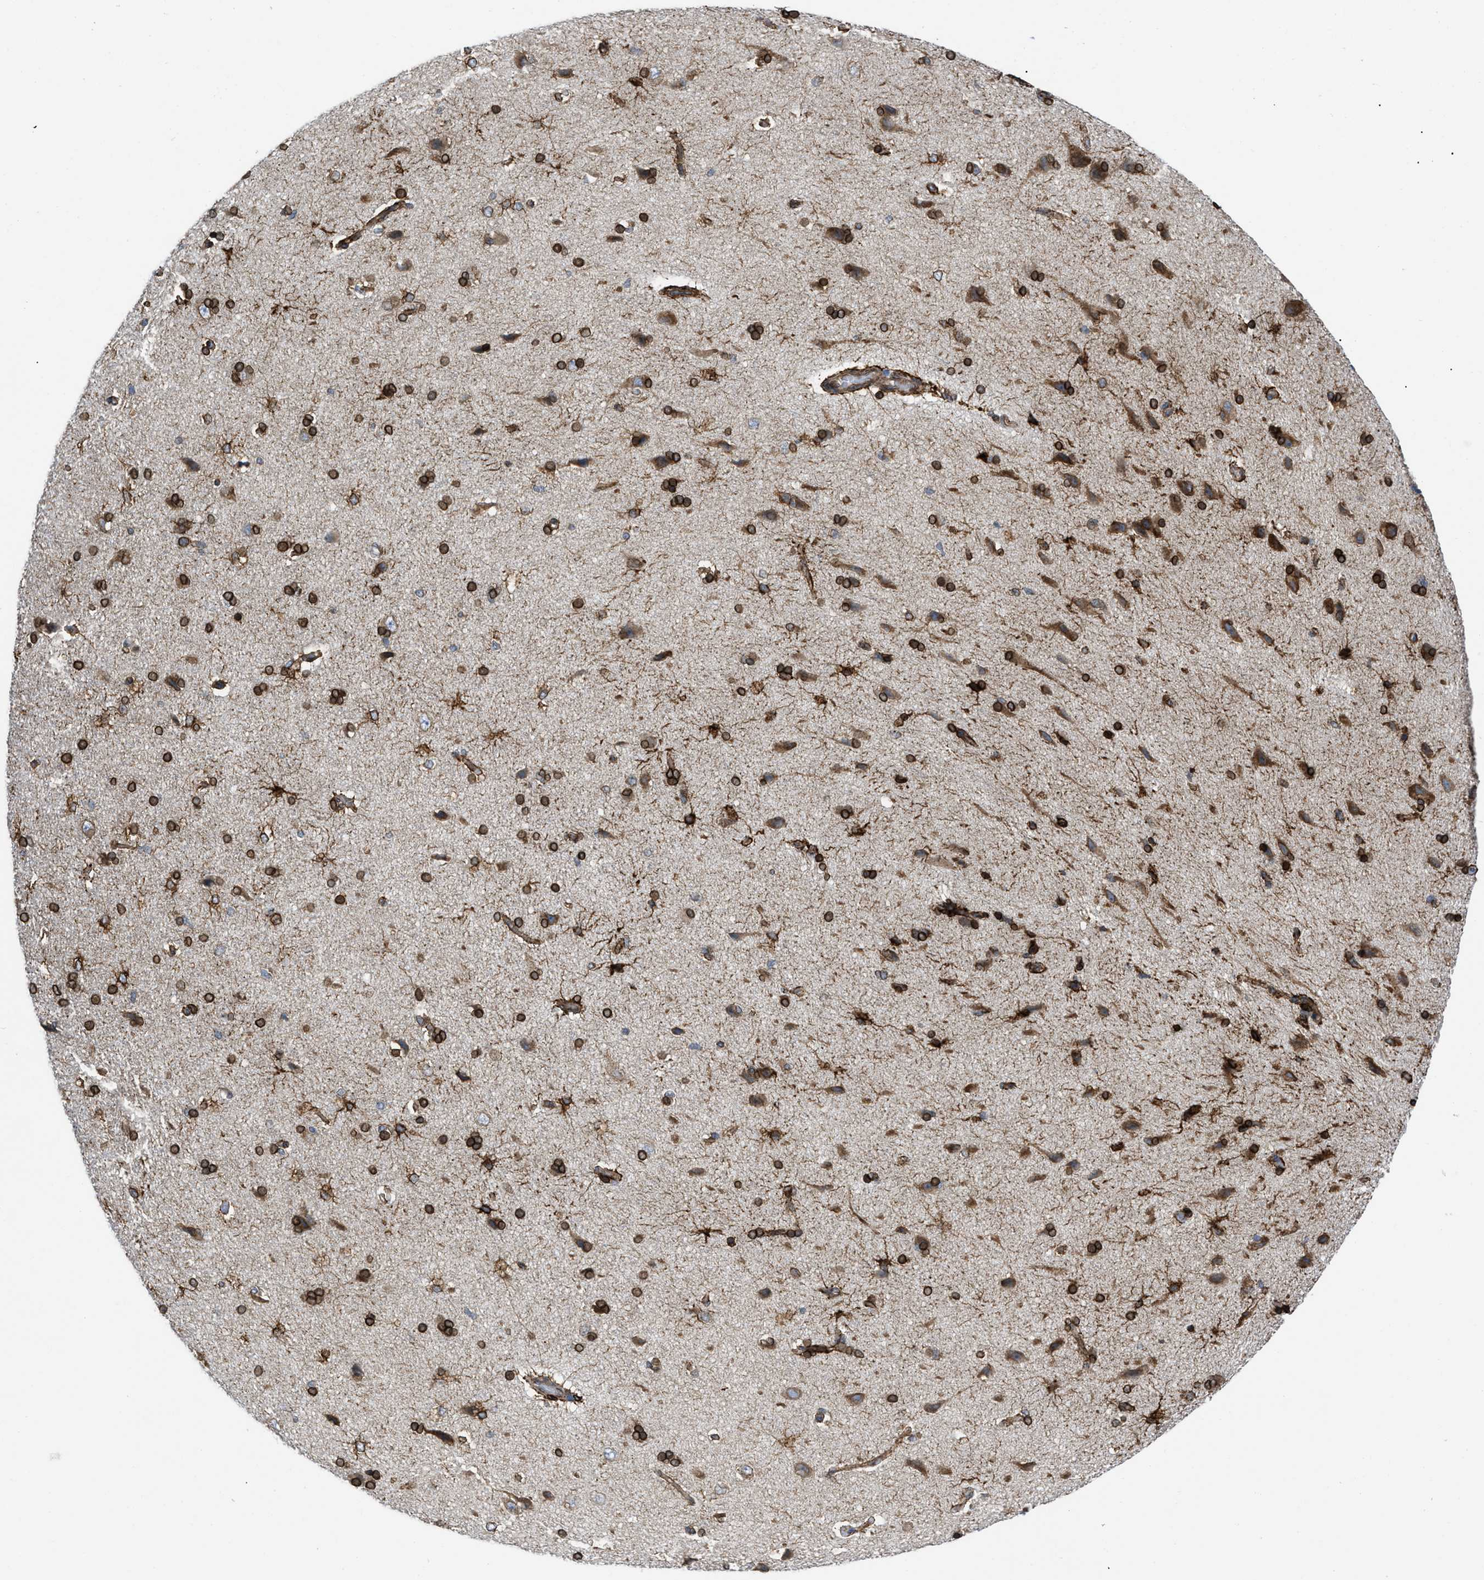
{"staining": {"intensity": "moderate", "quantity": ">75%", "location": "cytoplasmic/membranous"}, "tissue": "cerebral cortex", "cell_type": "Endothelial cells", "image_type": "normal", "snomed": [{"axis": "morphology", "description": "Normal tissue, NOS"}, {"axis": "topography", "description": "Cerebral cortex"}], "caption": "Endothelial cells exhibit medium levels of moderate cytoplasmic/membranous expression in about >75% of cells in normal human cerebral cortex.", "gene": "ERLIN2", "patient": {"sex": "male", "age": 62}}